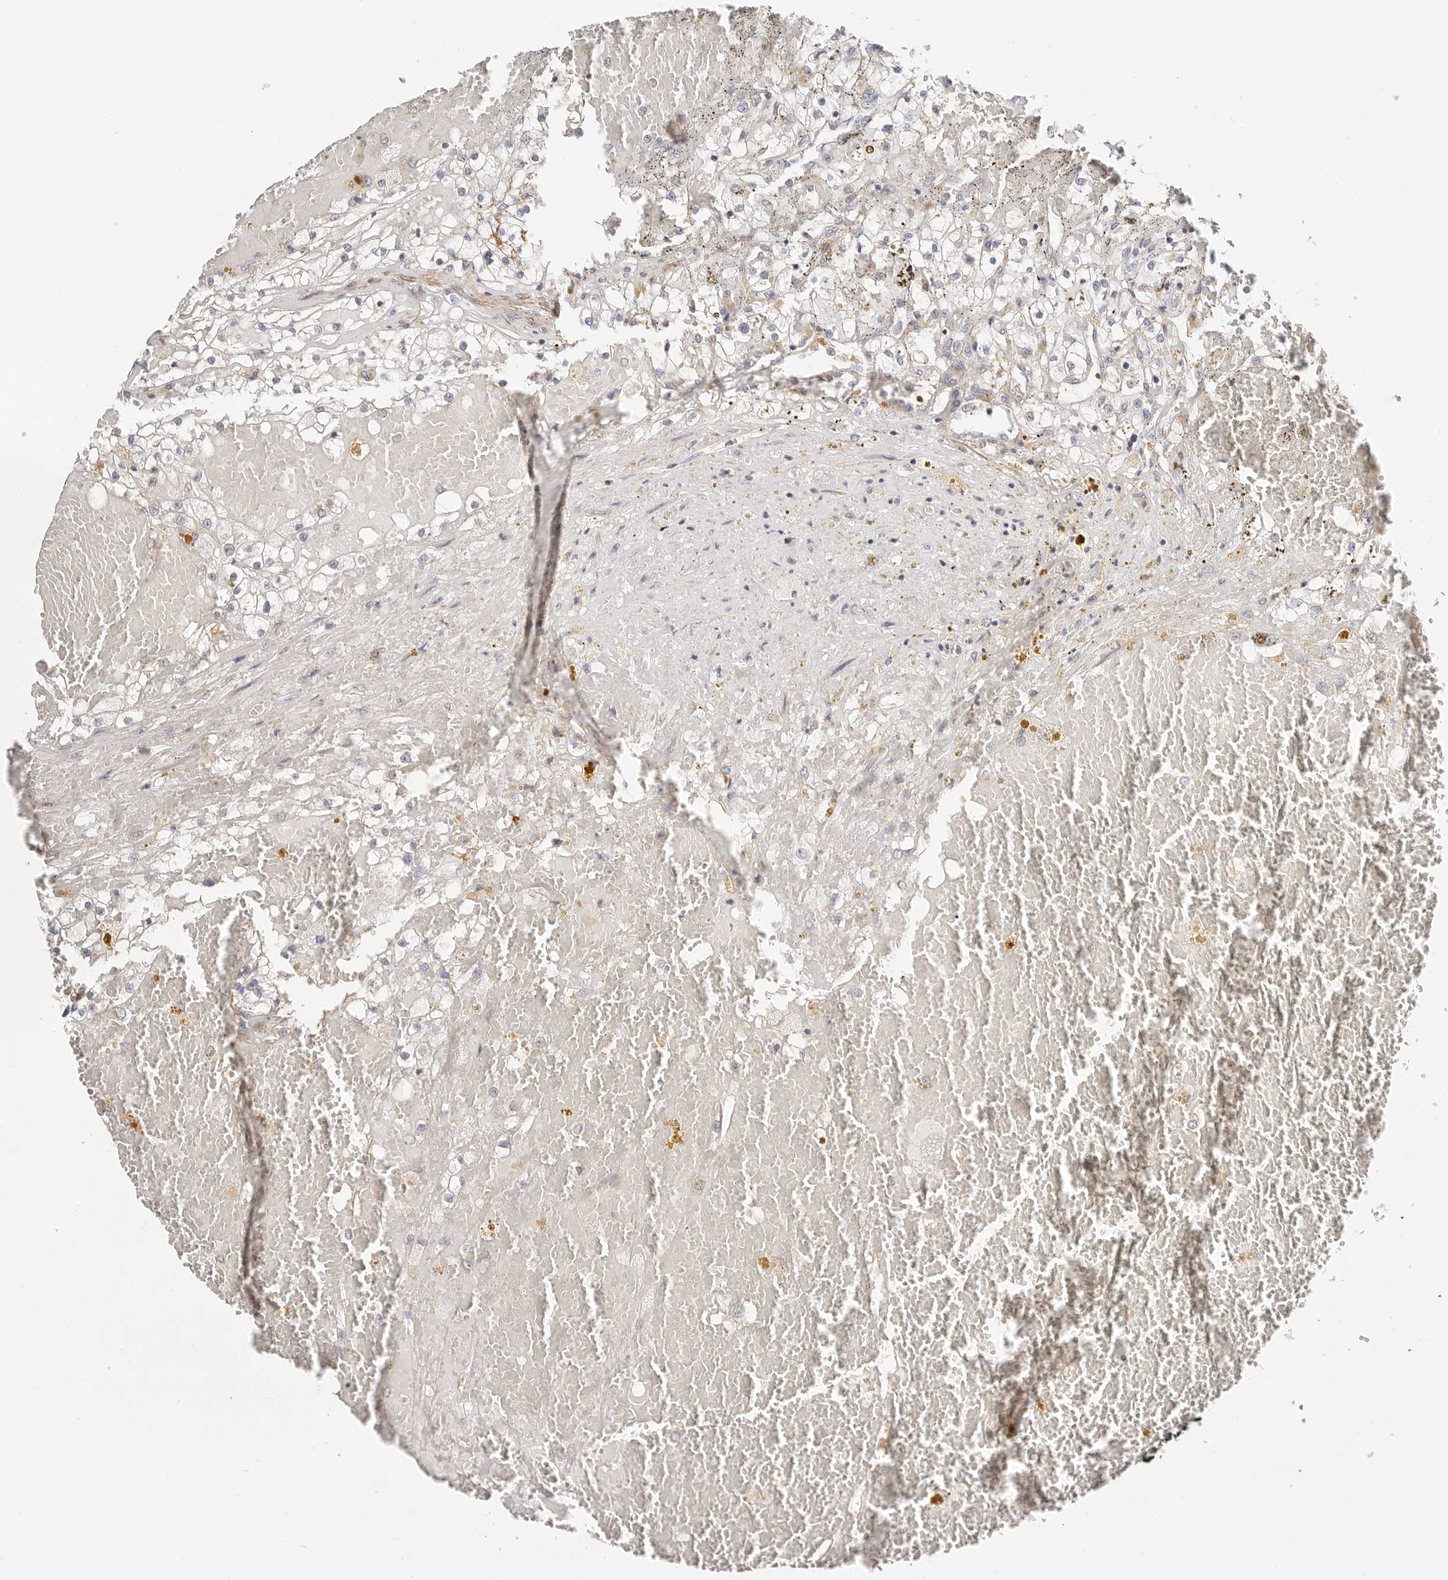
{"staining": {"intensity": "negative", "quantity": "none", "location": "none"}, "tissue": "renal cancer", "cell_type": "Tumor cells", "image_type": "cancer", "snomed": [{"axis": "morphology", "description": "Normal tissue, NOS"}, {"axis": "morphology", "description": "Adenocarcinoma, NOS"}, {"axis": "topography", "description": "Kidney"}], "caption": "There is no significant expression in tumor cells of renal adenocarcinoma.", "gene": "ZRANB1", "patient": {"sex": "male", "age": 68}}